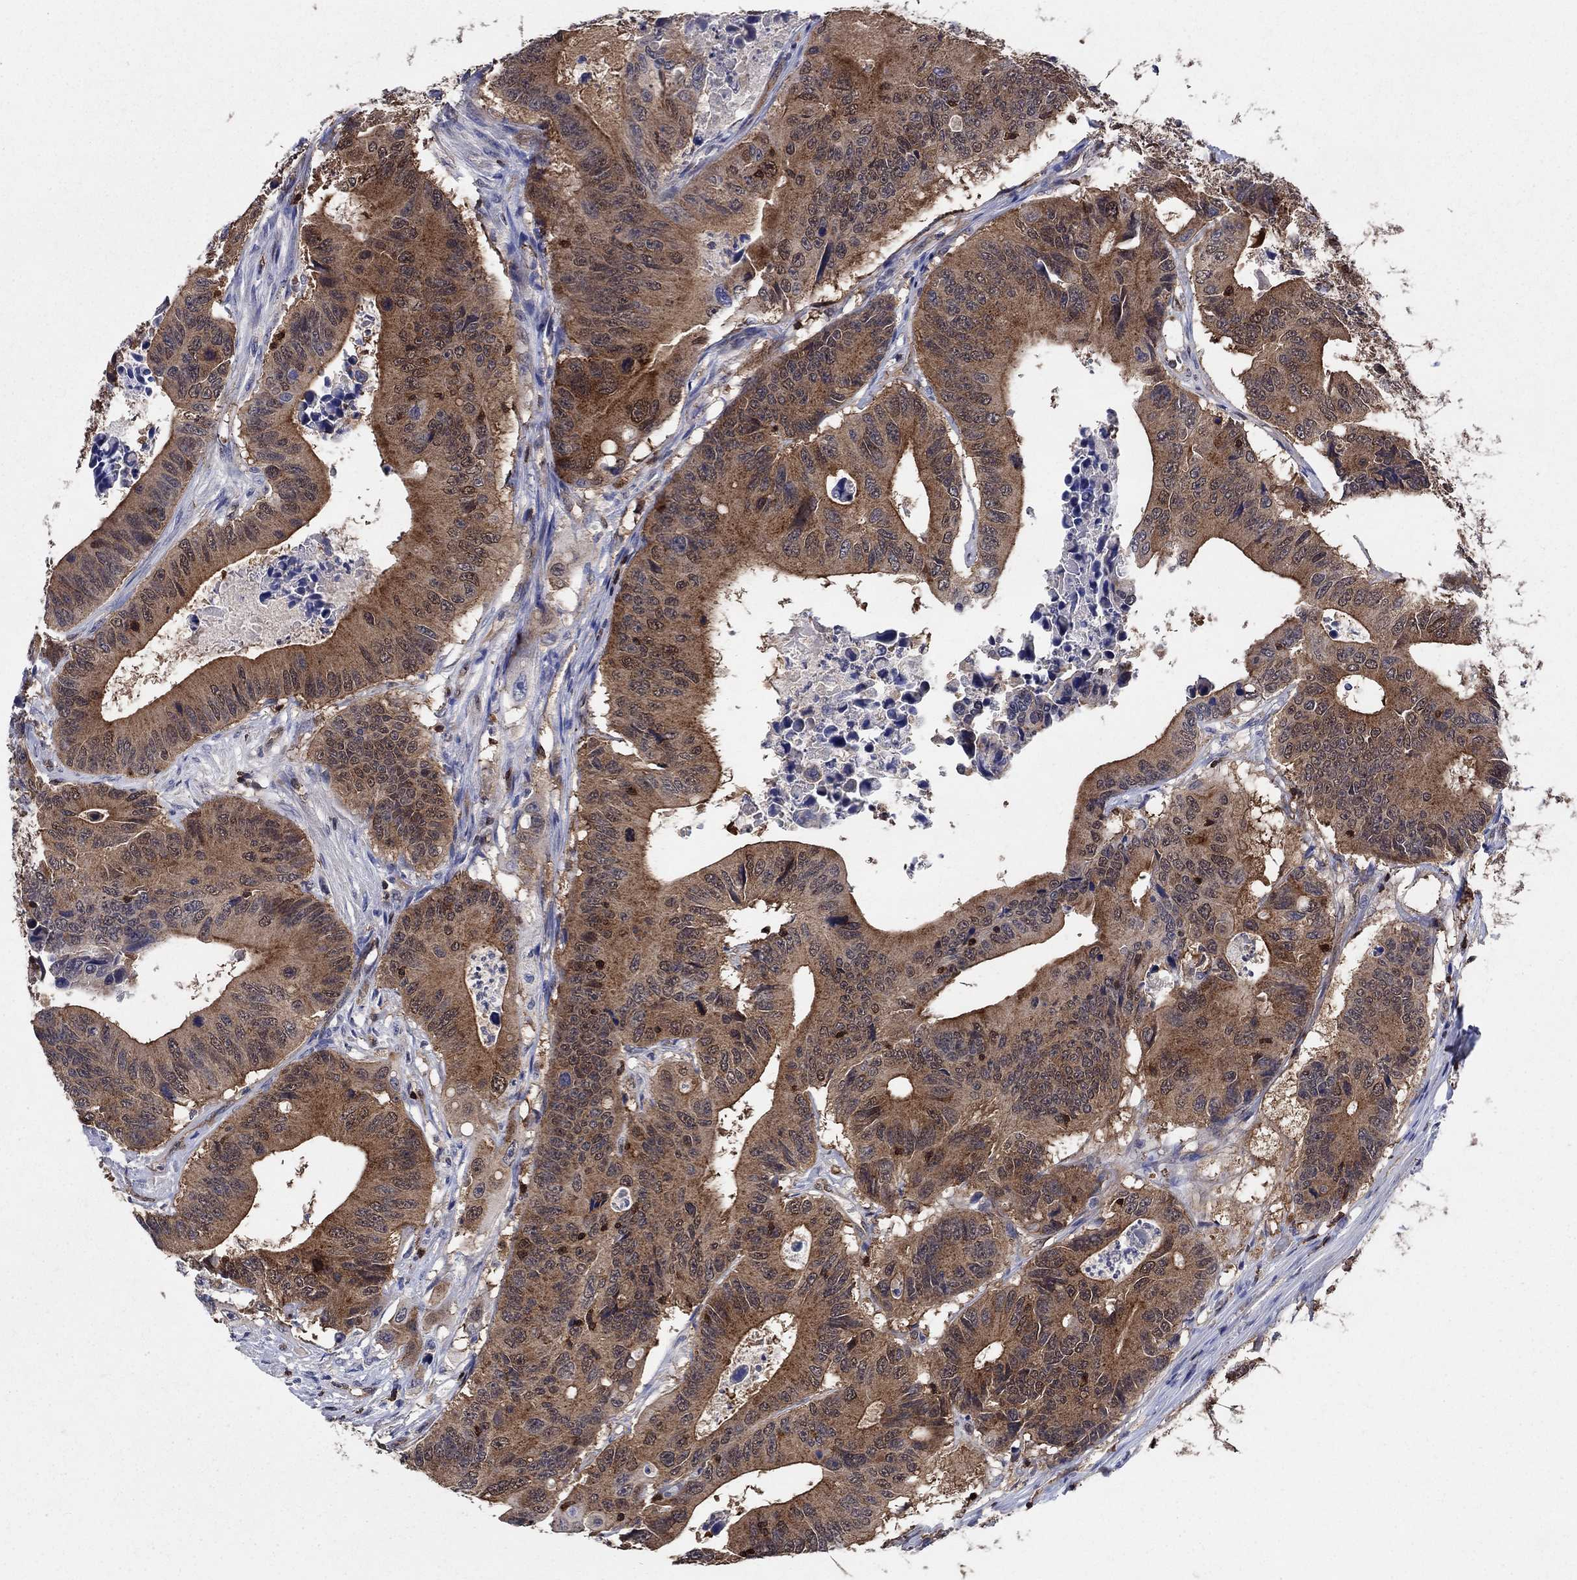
{"staining": {"intensity": "moderate", "quantity": "25%-75%", "location": "cytoplasmic/membranous"}, "tissue": "colorectal cancer", "cell_type": "Tumor cells", "image_type": "cancer", "snomed": [{"axis": "morphology", "description": "Adenocarcinoma, NOS"}, {"axis": "topography", "description": "Colon"}], "caption": "Immunohistochemical staining of adenocarcinoma (colorectal) displays moderate cytoplasmic/membranous protein staining in about 25%-75% of tumor cells.", "gene": "AGFG2", "patient": {"sex": "female", "age": 90}}